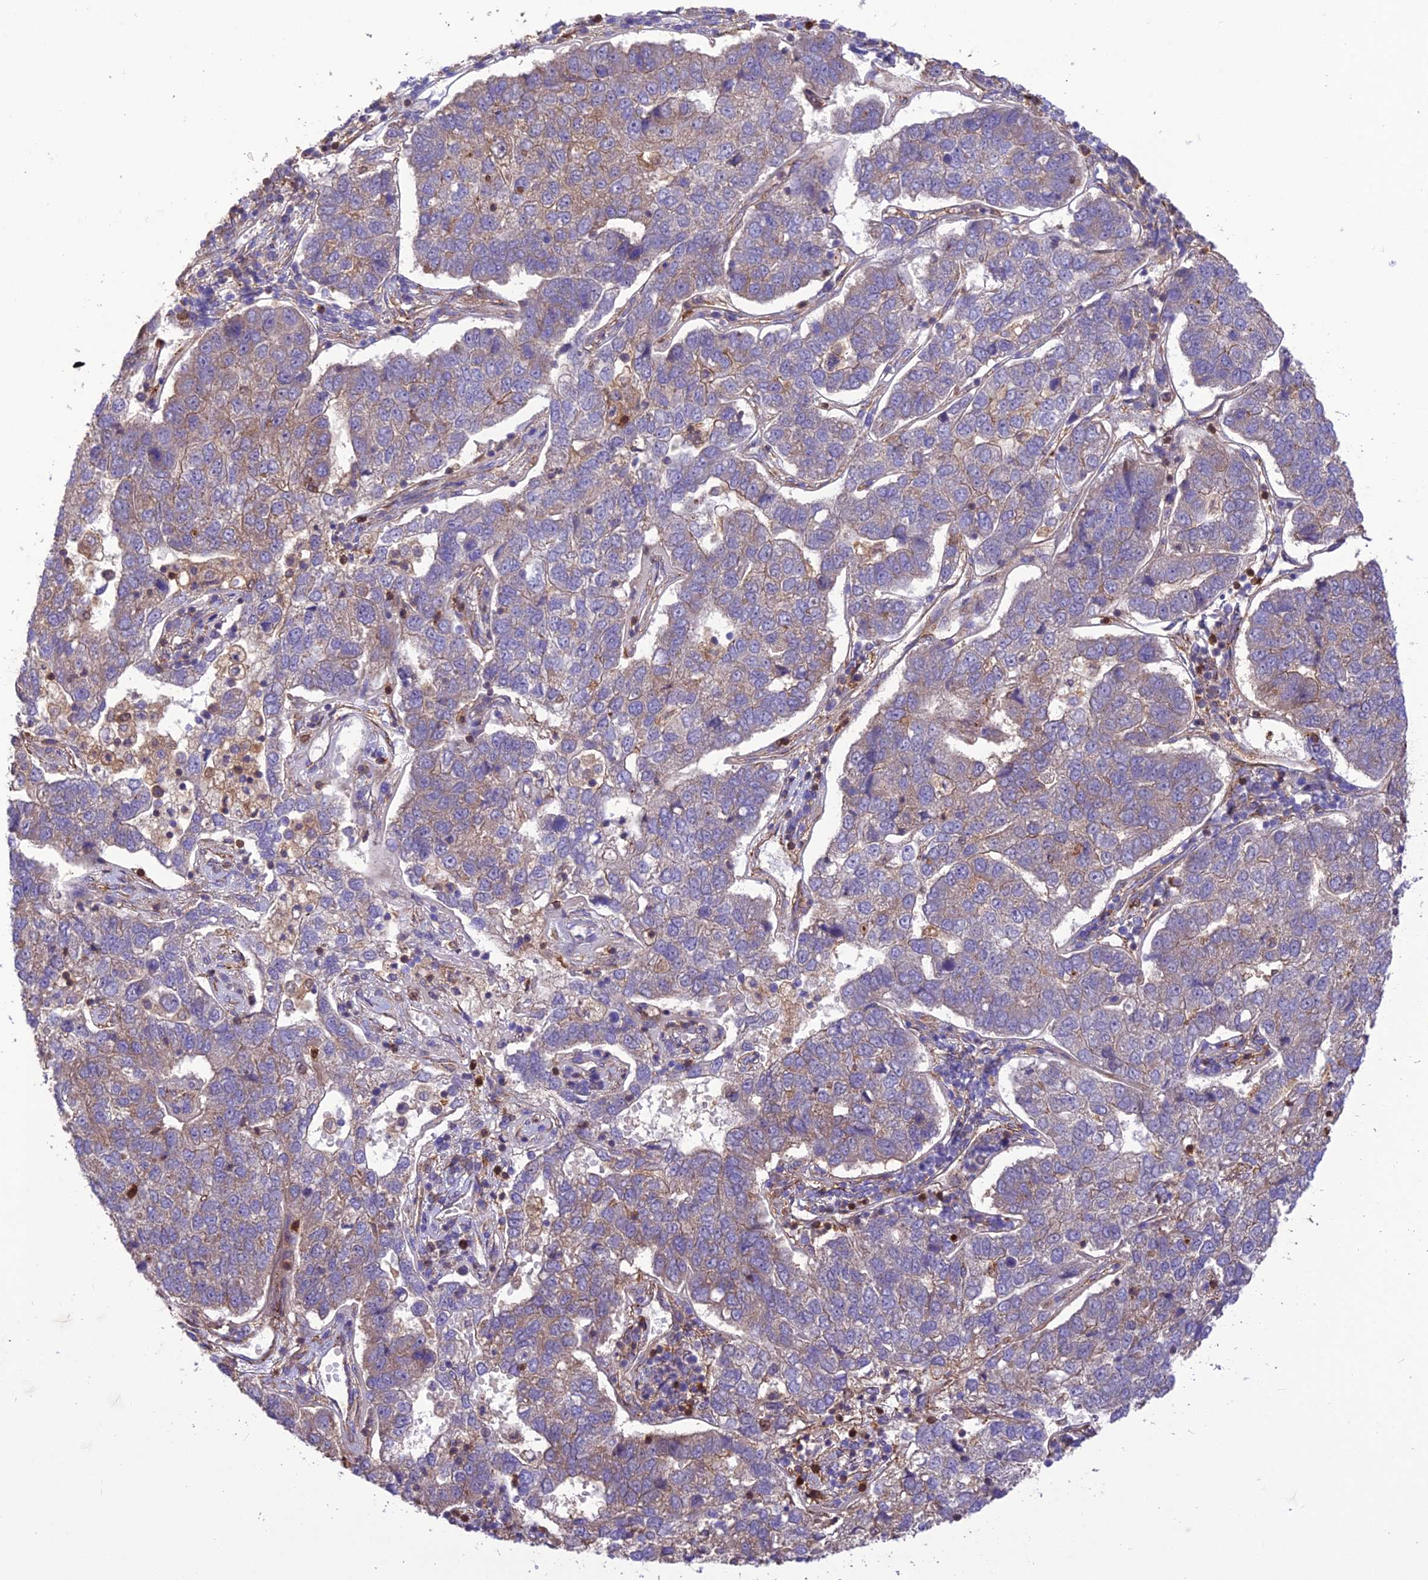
{"staining": {"intensity": "weak", "quantity": "25%-75%", "location": "cytoplasmic/membranous"}, "tissue": "pancreatic cancer", "cell_type": "Tumor cells", "image_type": "cancer", "snomed": [{"axis": "morphology", "description": "Adenocarcinoma, NOS"}, {"axis": "topography", "description": "Pancreas"}], "caption": "IHC (DAB) staining of pancreatic cancer (adenocarcinoma) displays weak cytoplasmic/membranous protein positivity in about 25%-75% of tumor cells. Nuclei are stained in blue.", "gene": "HPSE2", "patient": {"sex": "female", "age": 61}}